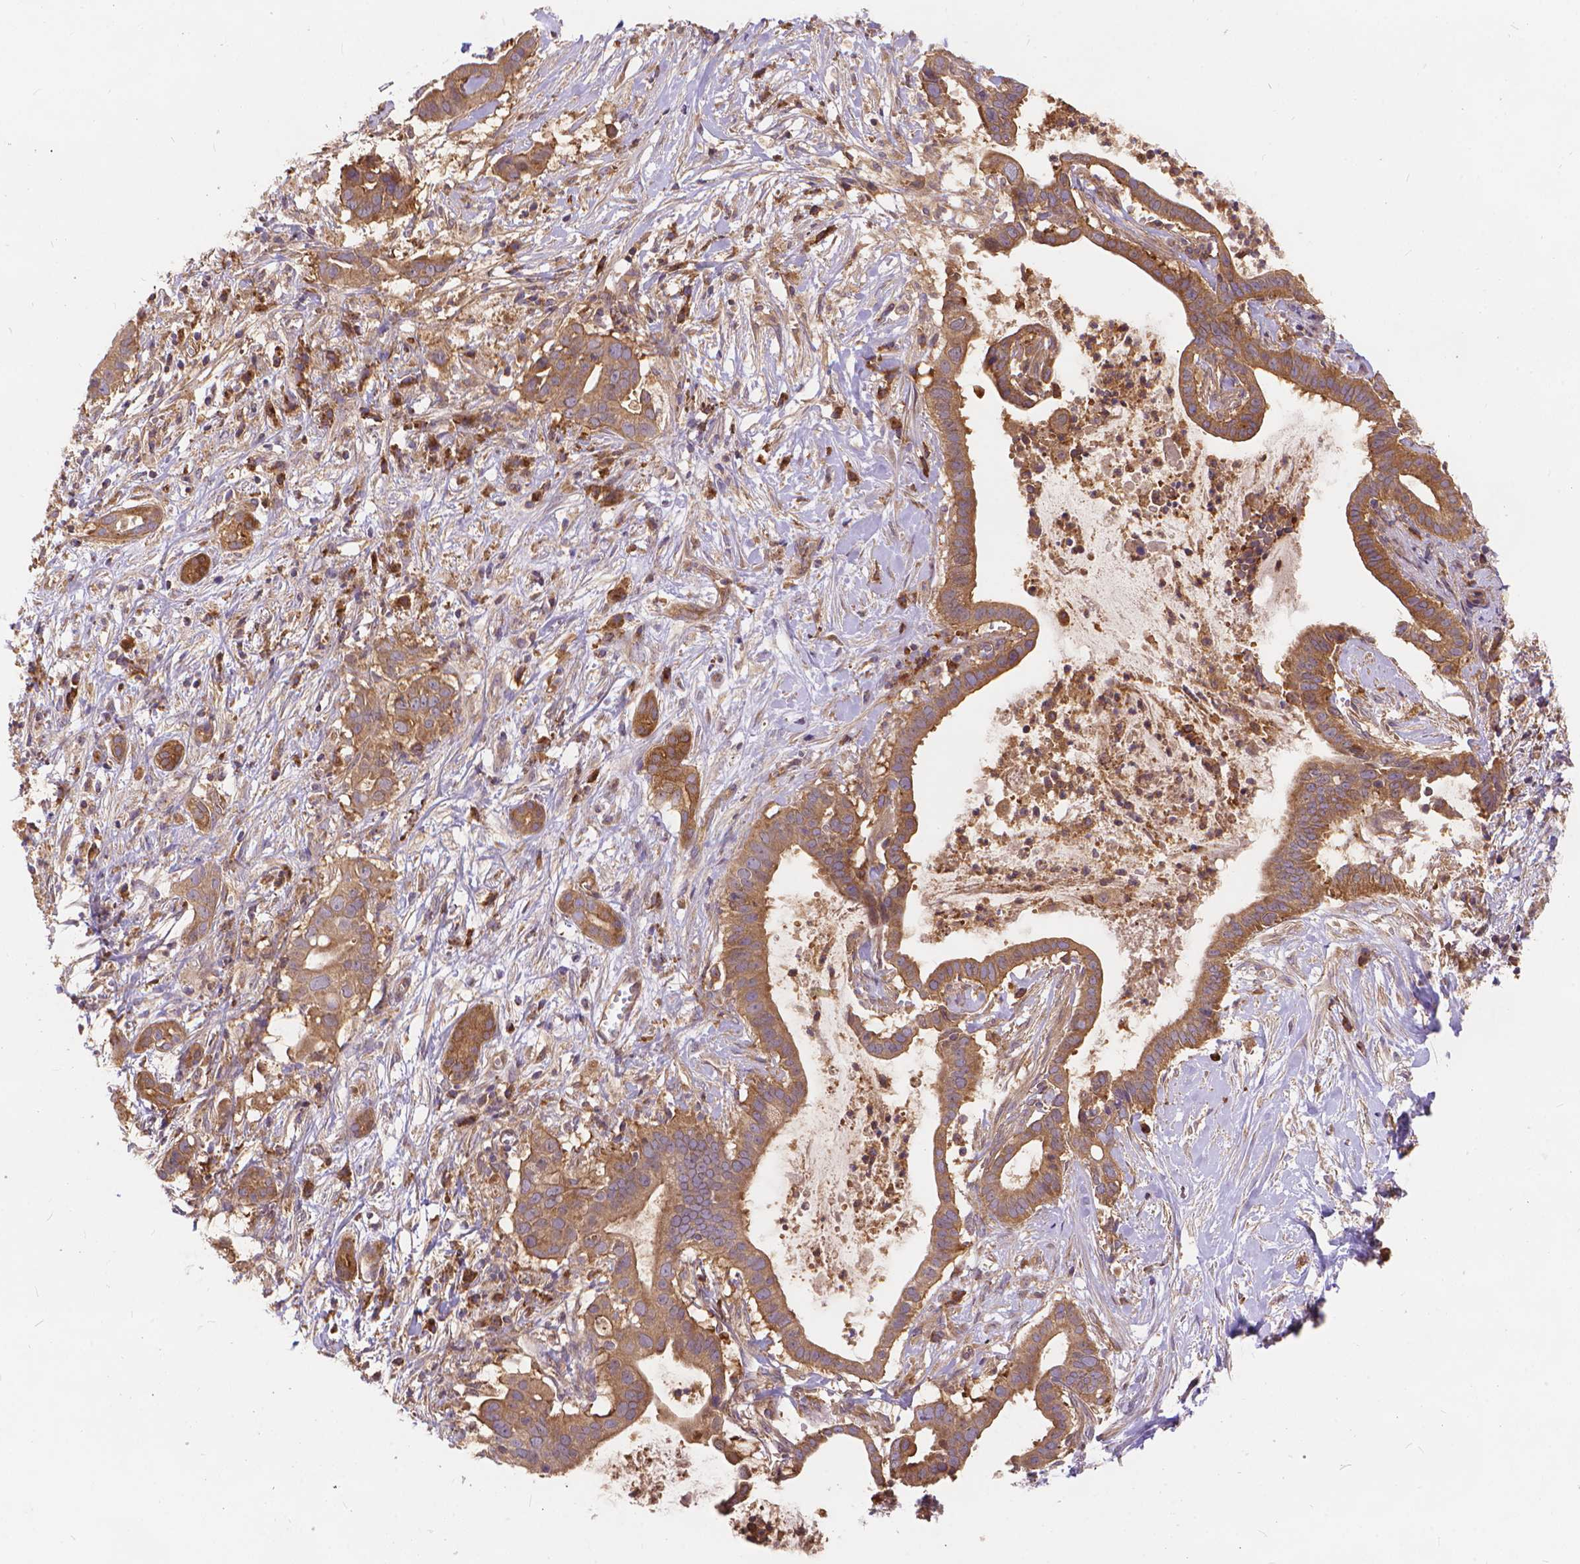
{"staining": {"intensity": "moderate", "quantity": ">75%", "location": "cytoplasmic/membranous"}, "tissue": "pancreatic cancer", "cell_type": "Tumor cells", "image_type": "cancer", "snomed": [{"axis": "morphology", "description": "Adenocarcinoma, NOS"}, {"axis": "topography", "description": "Pancreas"}], "caption": "Adenocarcinoma (pancreatic) stained with a protein marker reveals moderate staining in tumor cells.", "gene": "ARAP1", "patient": {"sex": "male", "age": 61}}